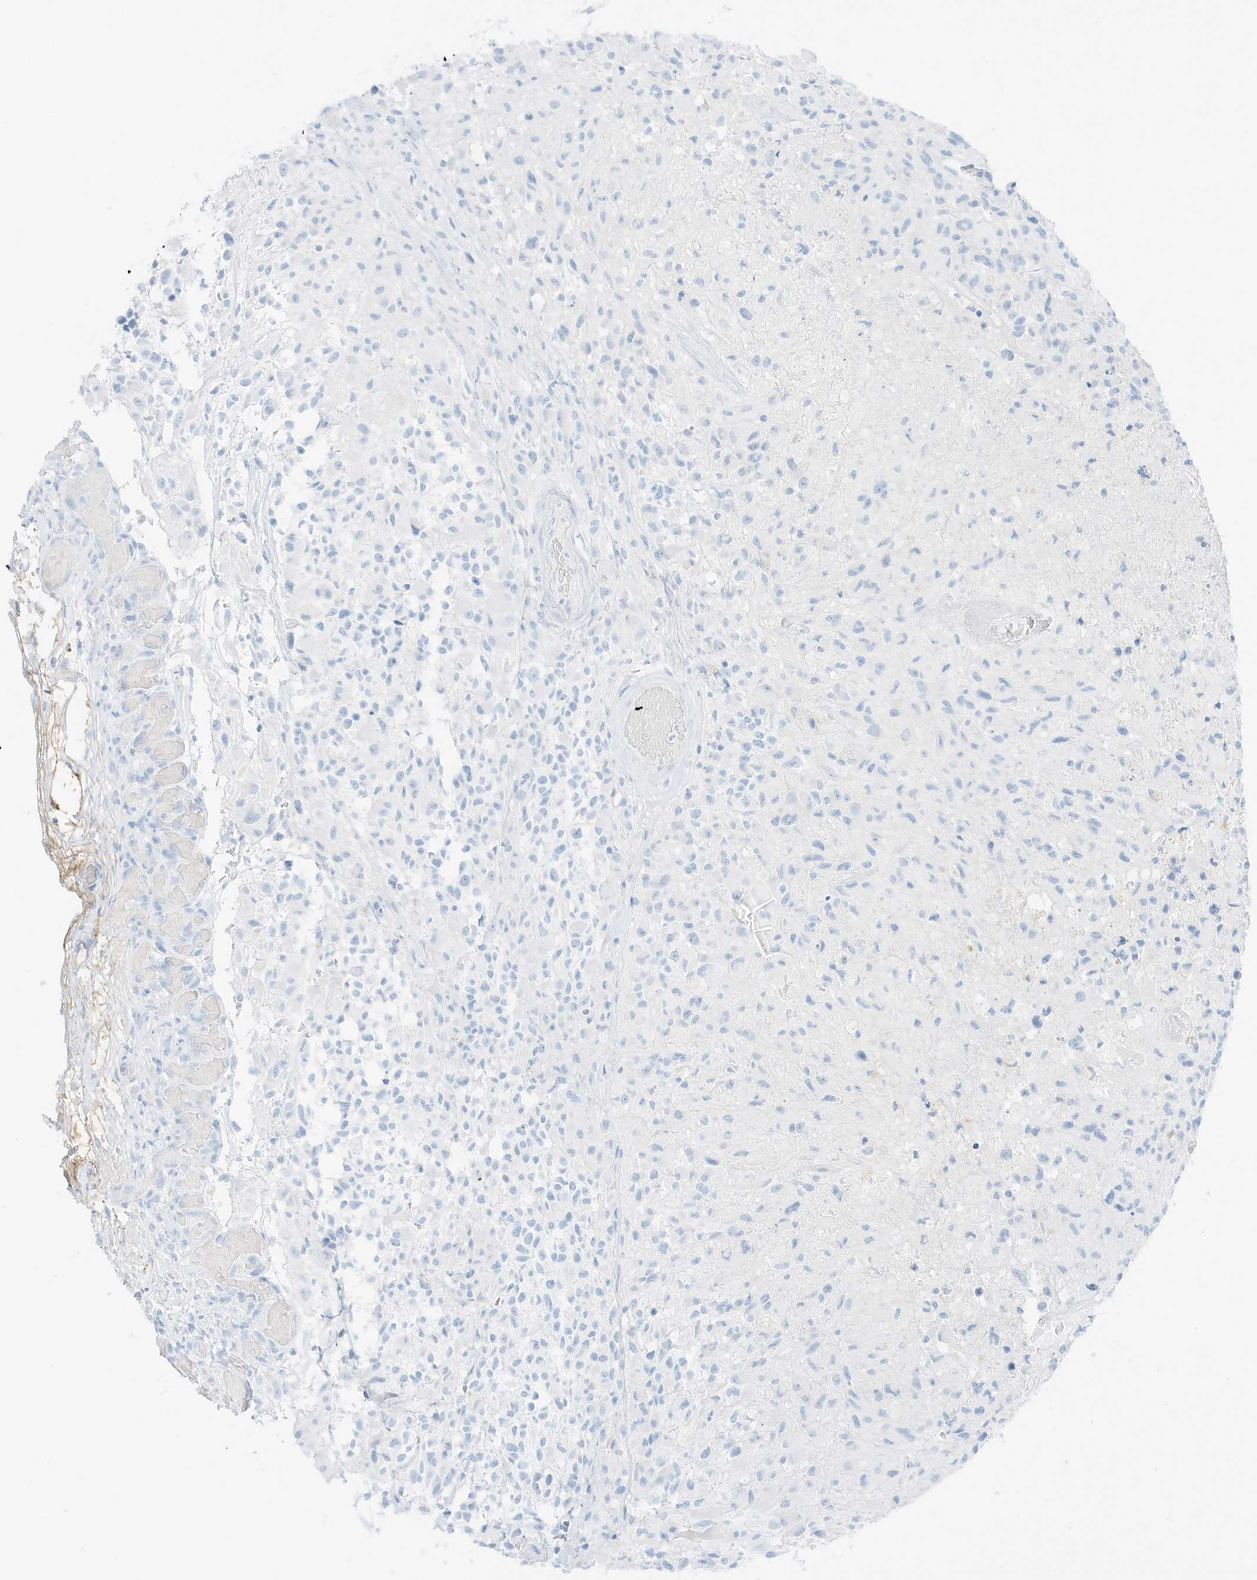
{"staining": {"intensity": "negative", "quantity": "none", "location": "none"}, "tissue": "glioma", "cell_type": "Tumor cells", "image_type": "cancer", "snomed": [{"axis": "morphology", "description": "Glioma, malignant, High grade"}, {"axis": "morphology", "description": "Glioblastoma, NOS"}, {"axis": "topography", "description": "Brain"}], "caption": "Immunohistochemical staining of human glioblastoma exhibits no significant positivity in tumor cells. (DAB (3,3'-diaminobenzidine) immunohistochemistry with hematoxylin counter stain).", "gene": "SLC22A13", "patient": {"sex": "male", "age": 60}}